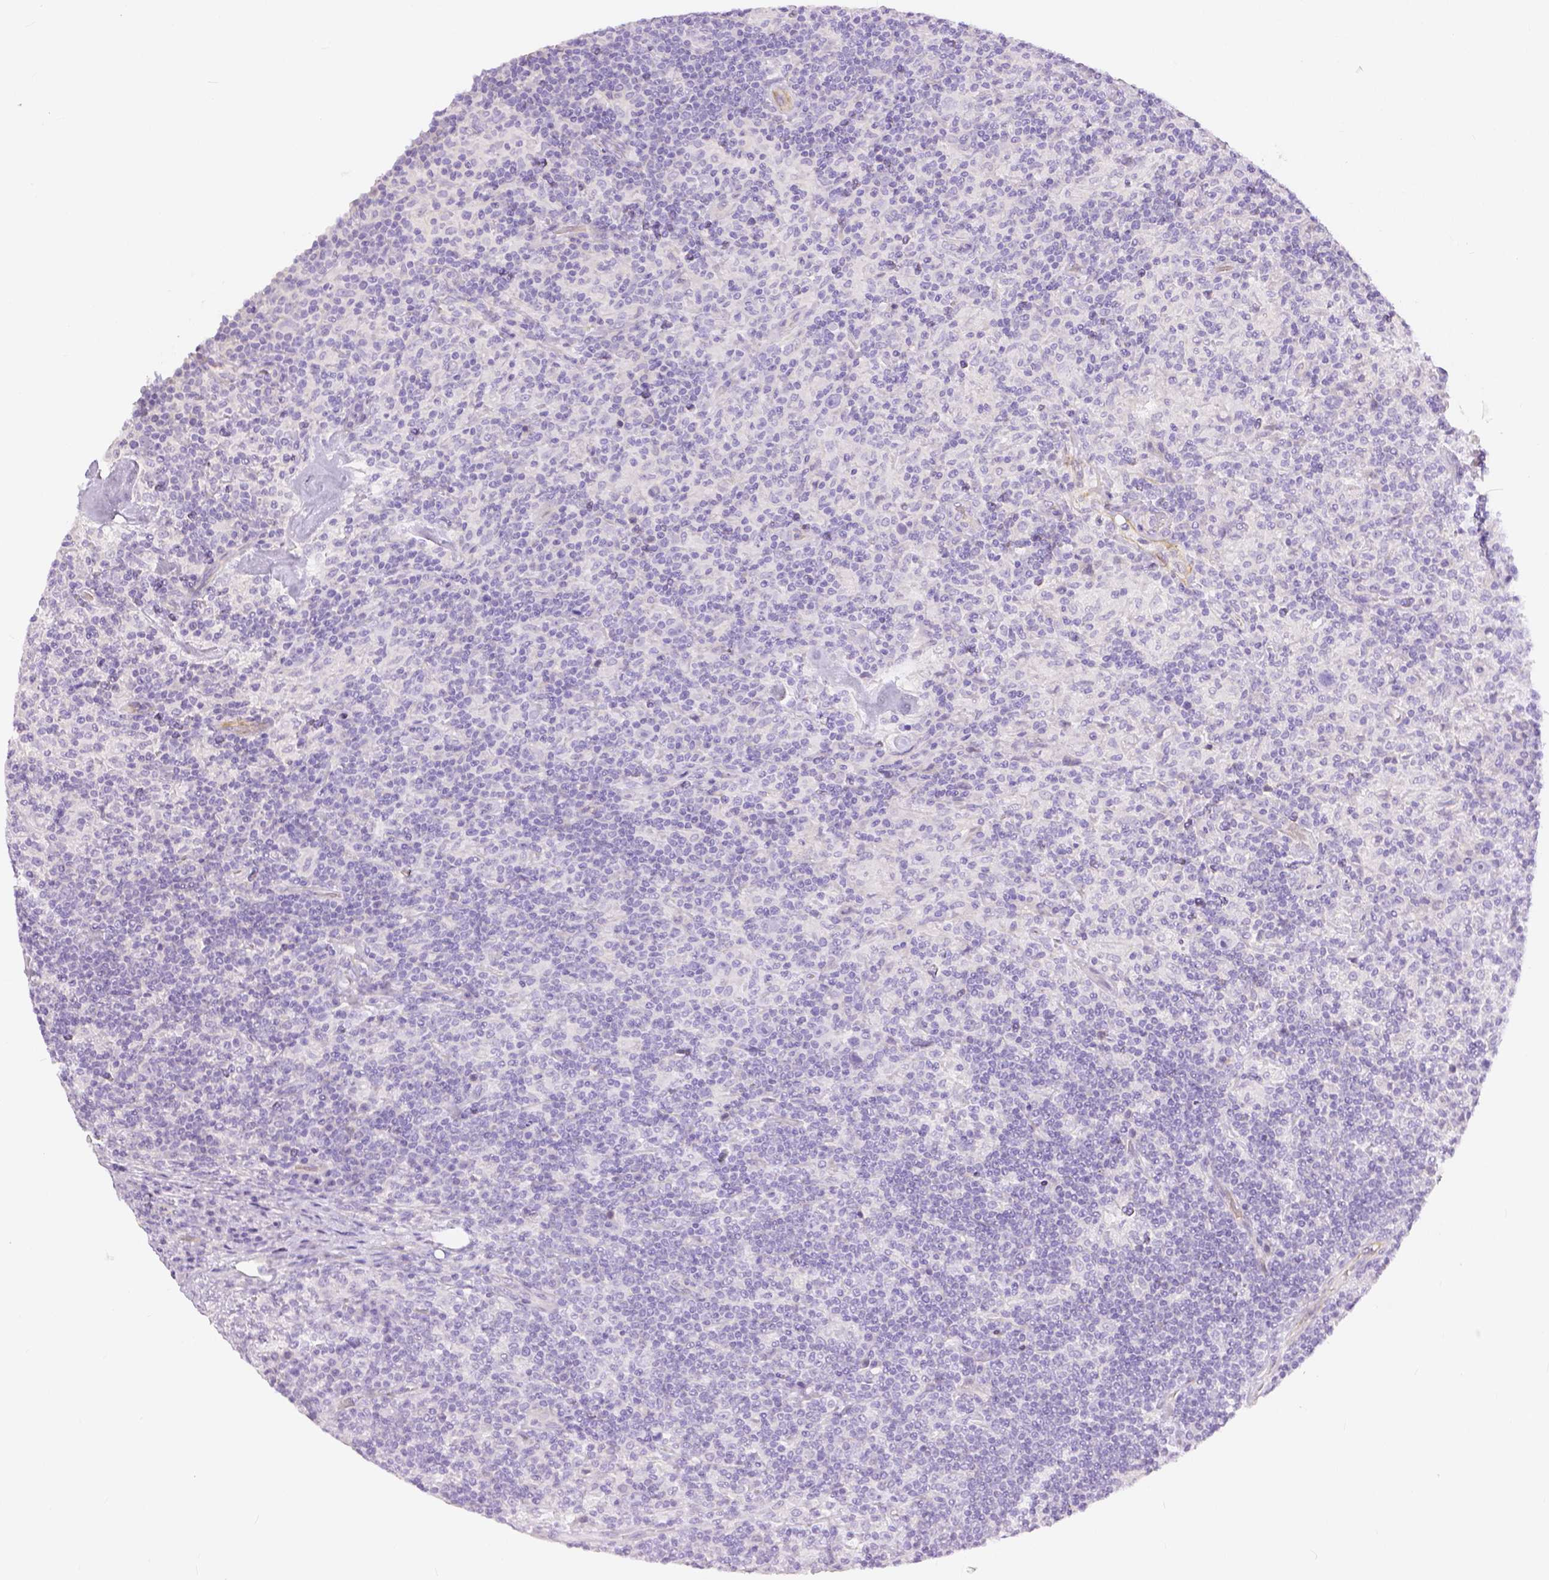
{"staining": {"intensity": "negative", "quantity": "none", "location": "none"}, "tissue": "lymphoma", "cell_type": "Tumor cells", "image_type": "cancer", "snomed": [{"axis": "morphology", "description": "Hodgkin's disease, NOS"}, {"axis": "topography", "description": "Lymph node"}], "caption": "This is an IHC histopathology image of lymphoma. There is no staining in tumor cells.", "gene": "SLC27A5", "patient": {"sex": "male", "age": 70}}